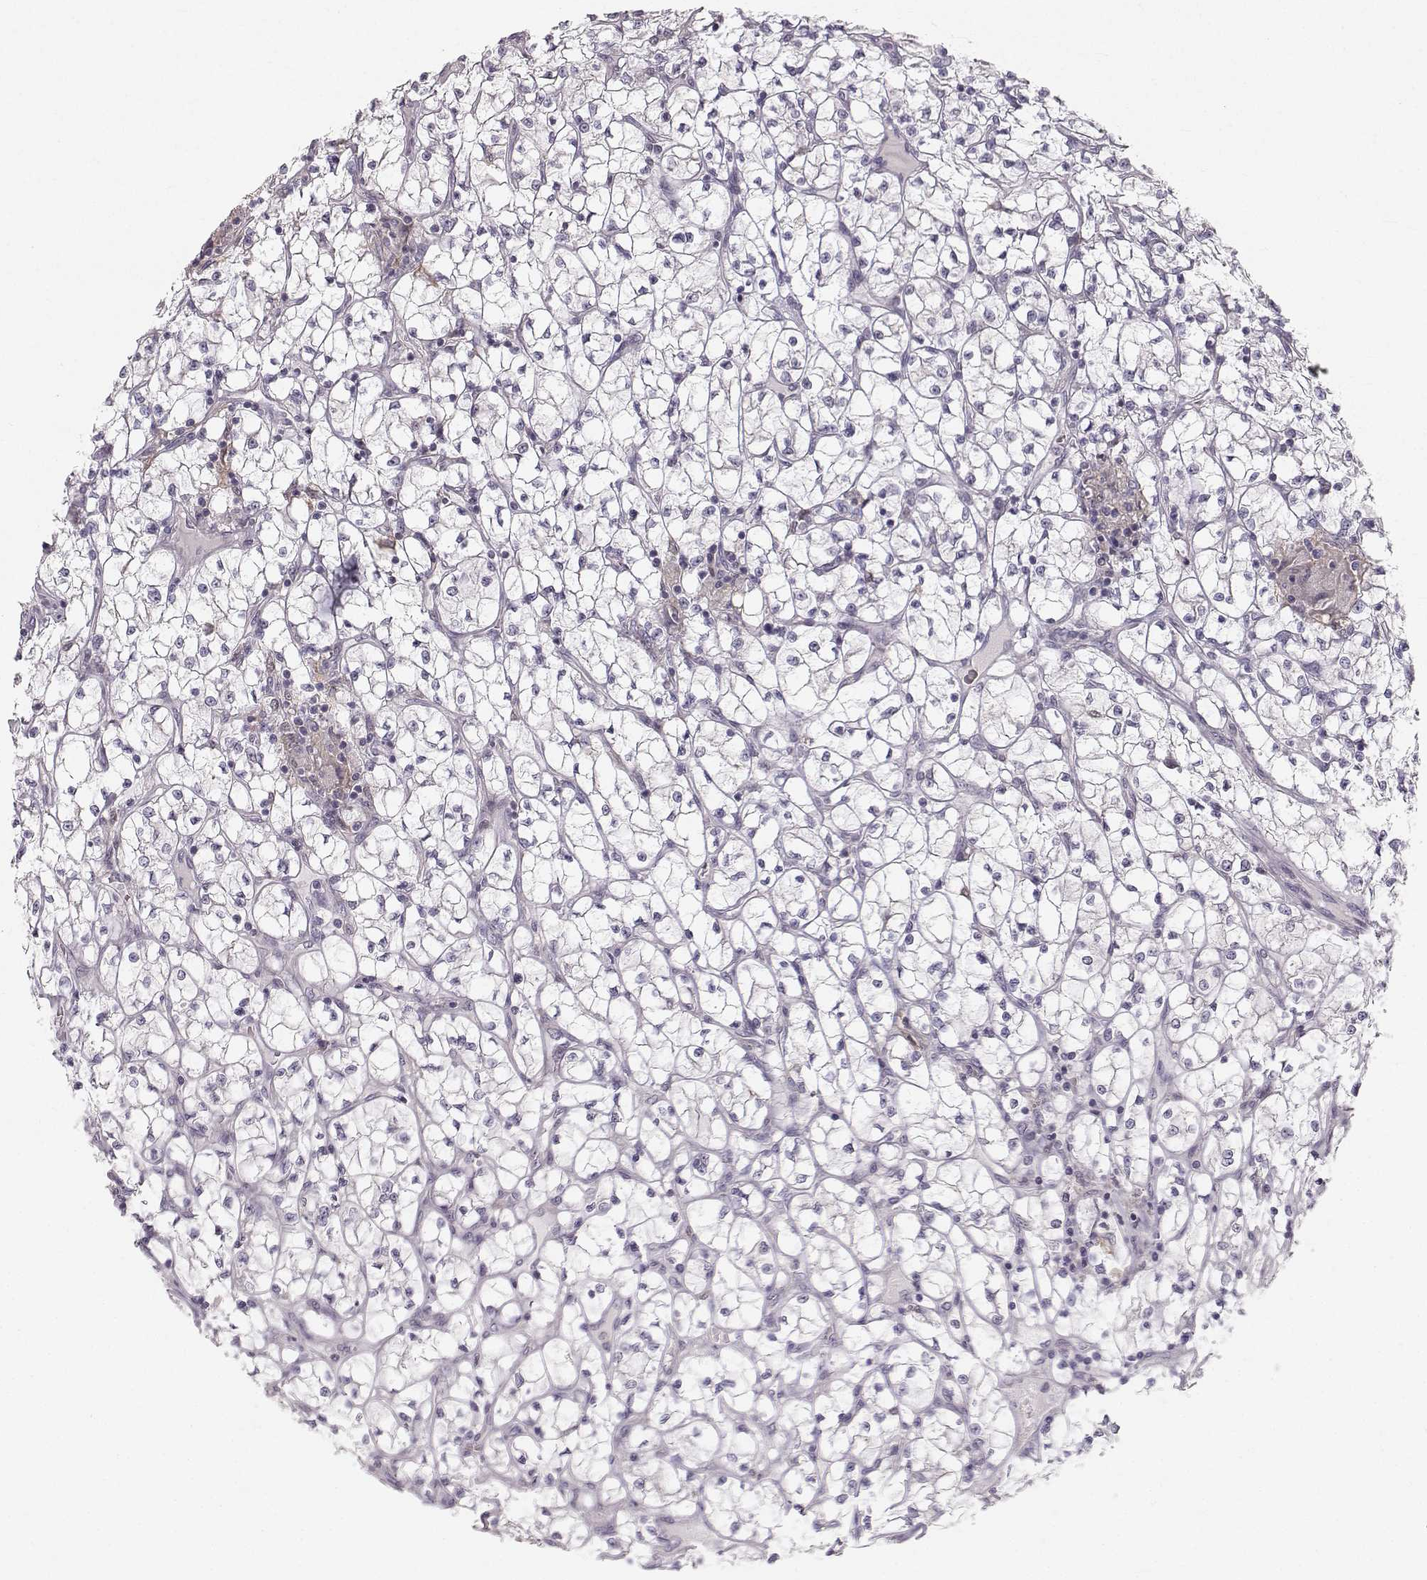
{"staining": {"intensity": "negative", "quantity": "none", "location": "none"}, "tissue": "renal cancer", "cell_type": "Tumor cells", "image_type": "cancer", "snomed": [{"axis": "morphology", "description": "Adenocarcinoma, NOS"}, {"axis": "topography", "description": "Kidney"}], "caption": "There is no significant positivity in tumor cells of renal cancer. Nuclei are stained in blue.", "gene": "RUNDC3A", "patient": {"sex": "female", "age": 64}}